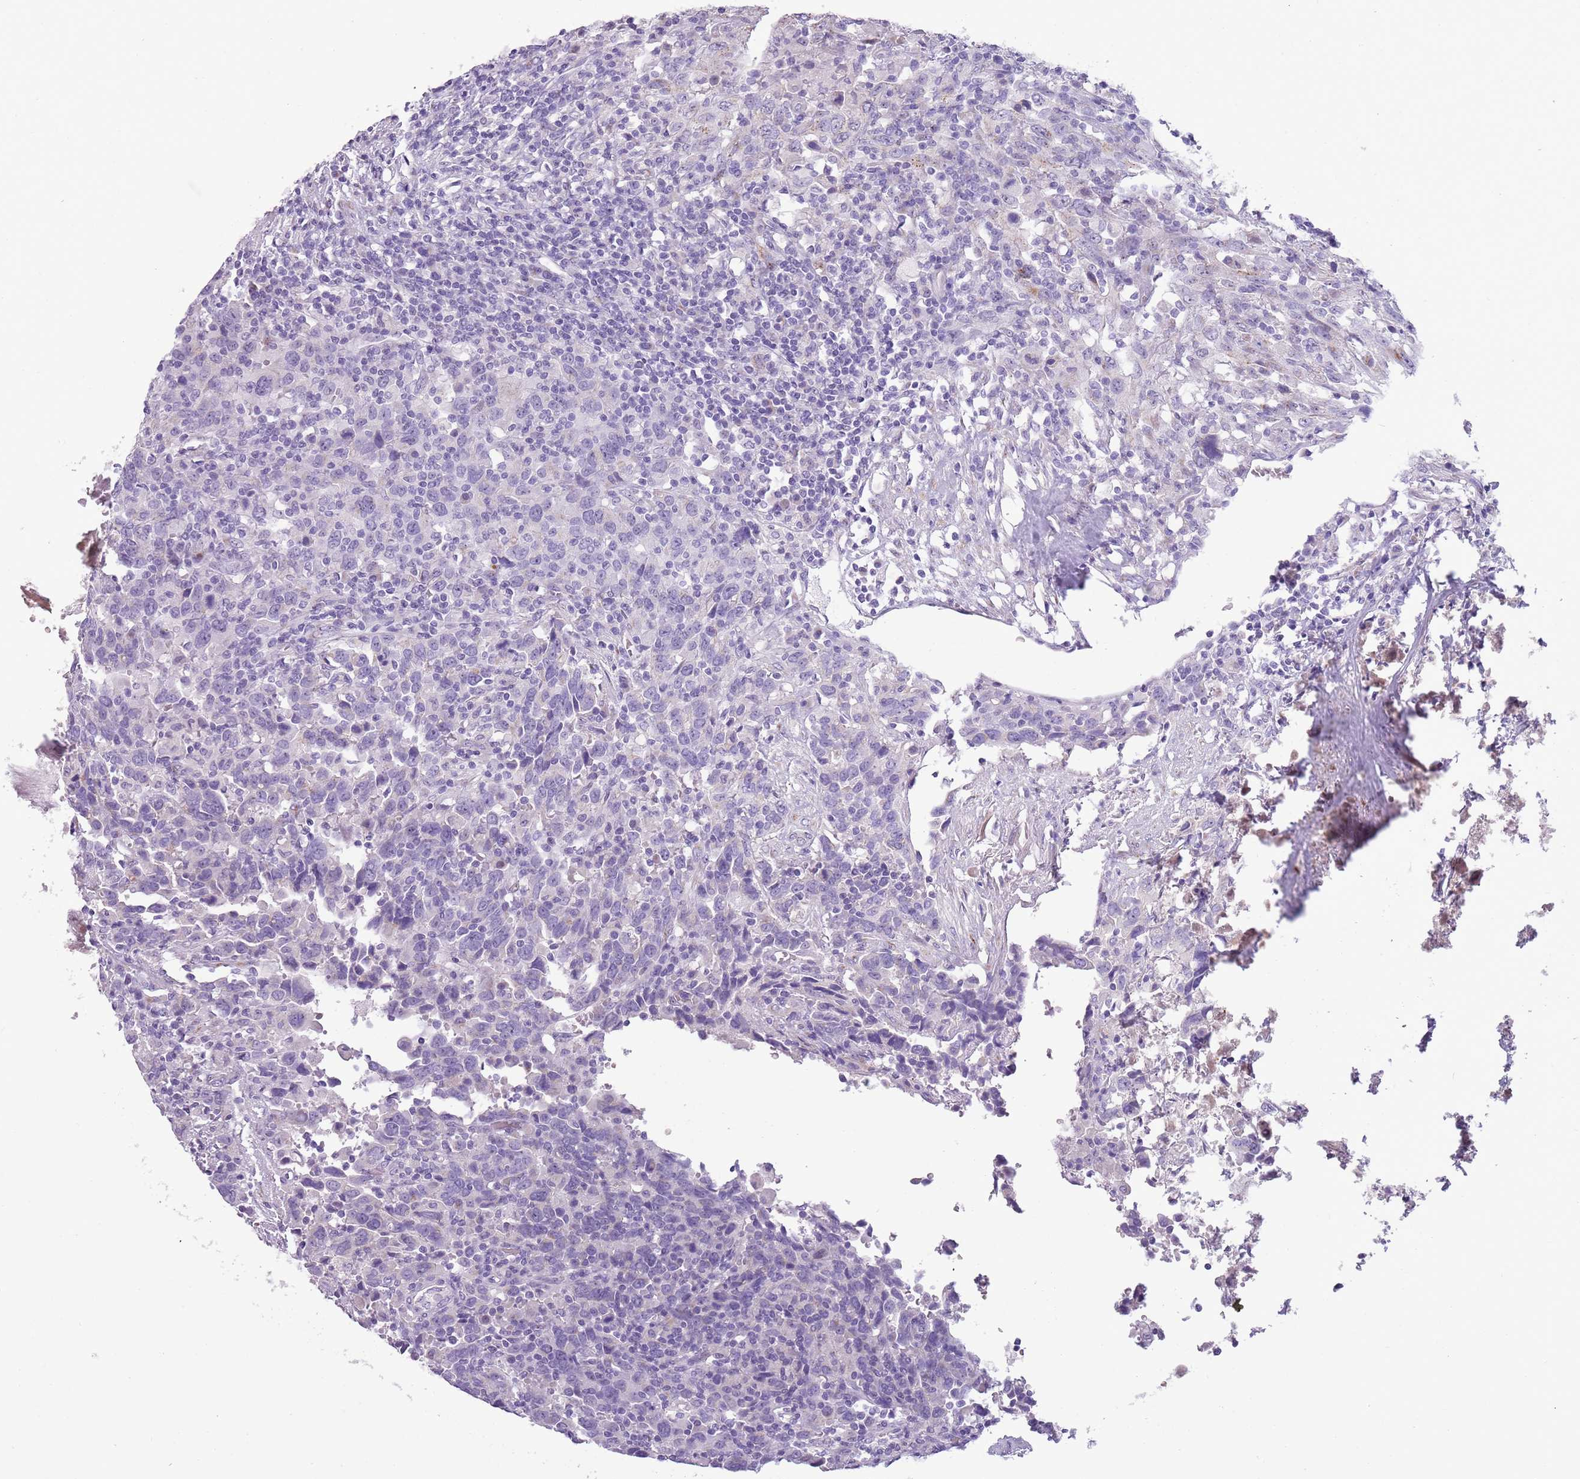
{"staining": {"intensity": "negative", "quantity": "none", "location": "none"}, "tissue": "urothelial cancer", "cell_type": "Tumor cells", "image_type": "cancer", "snomed": [{"axis": "morphology", "description": "Urothelial carcinoma, High grade"}, {"axis": "topography", "description": "Urinary bladder"}], "caption": "The histopathology image reveals no staining of tumor cells in urothelial carcinoma (high-grade).", "gene": "NBPF6", "patient": {"sex": "male", "age": 61}}